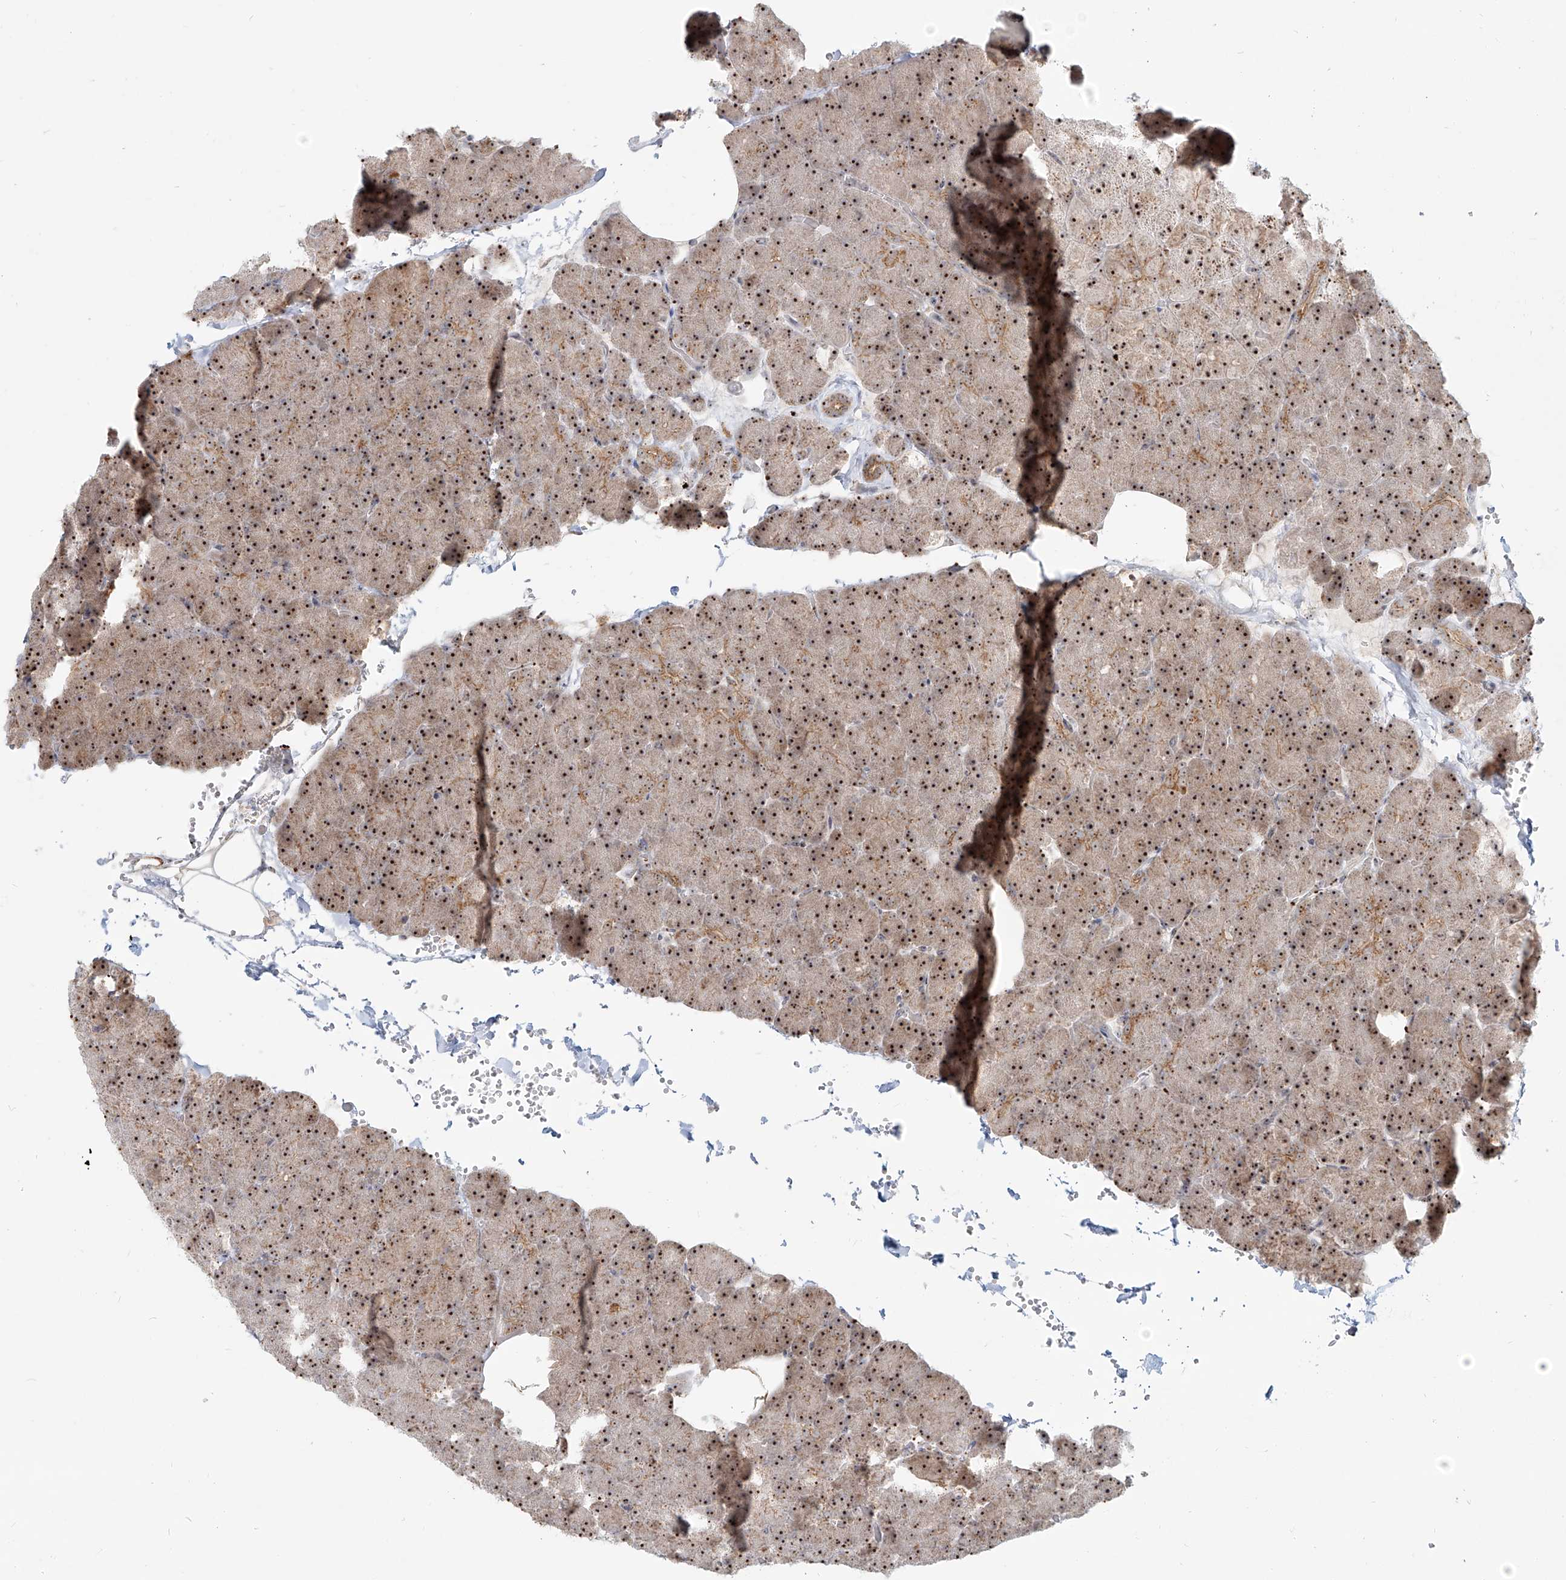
{"staining": {"intensity": "strong", "quantity": ">75%", "location": "cytoplasmic/membranous,nuclear"}, "tissue": "pancreas", "cell_type": "Exocrine glandular cells", "image_type": "normal", "snomed": [{"axis": "morphology", "description": "Normal tissue, NOS"}, {"axis": "morphology", "description": "Carcinoid, malignant, NOS"}, {"axis": "topography", "description": "Pancreas"}], "caption": "Immunohistochemical staining of unremarkable pancreas reveals >75% levels of strong cytoplasmic/membranous,nuclear protein positivity in approximately >75% of exocrine glandular cells. Nuclei are stained in blue.", "gene": "BYSL", "patient": {"sex": "female", "age": 35}}